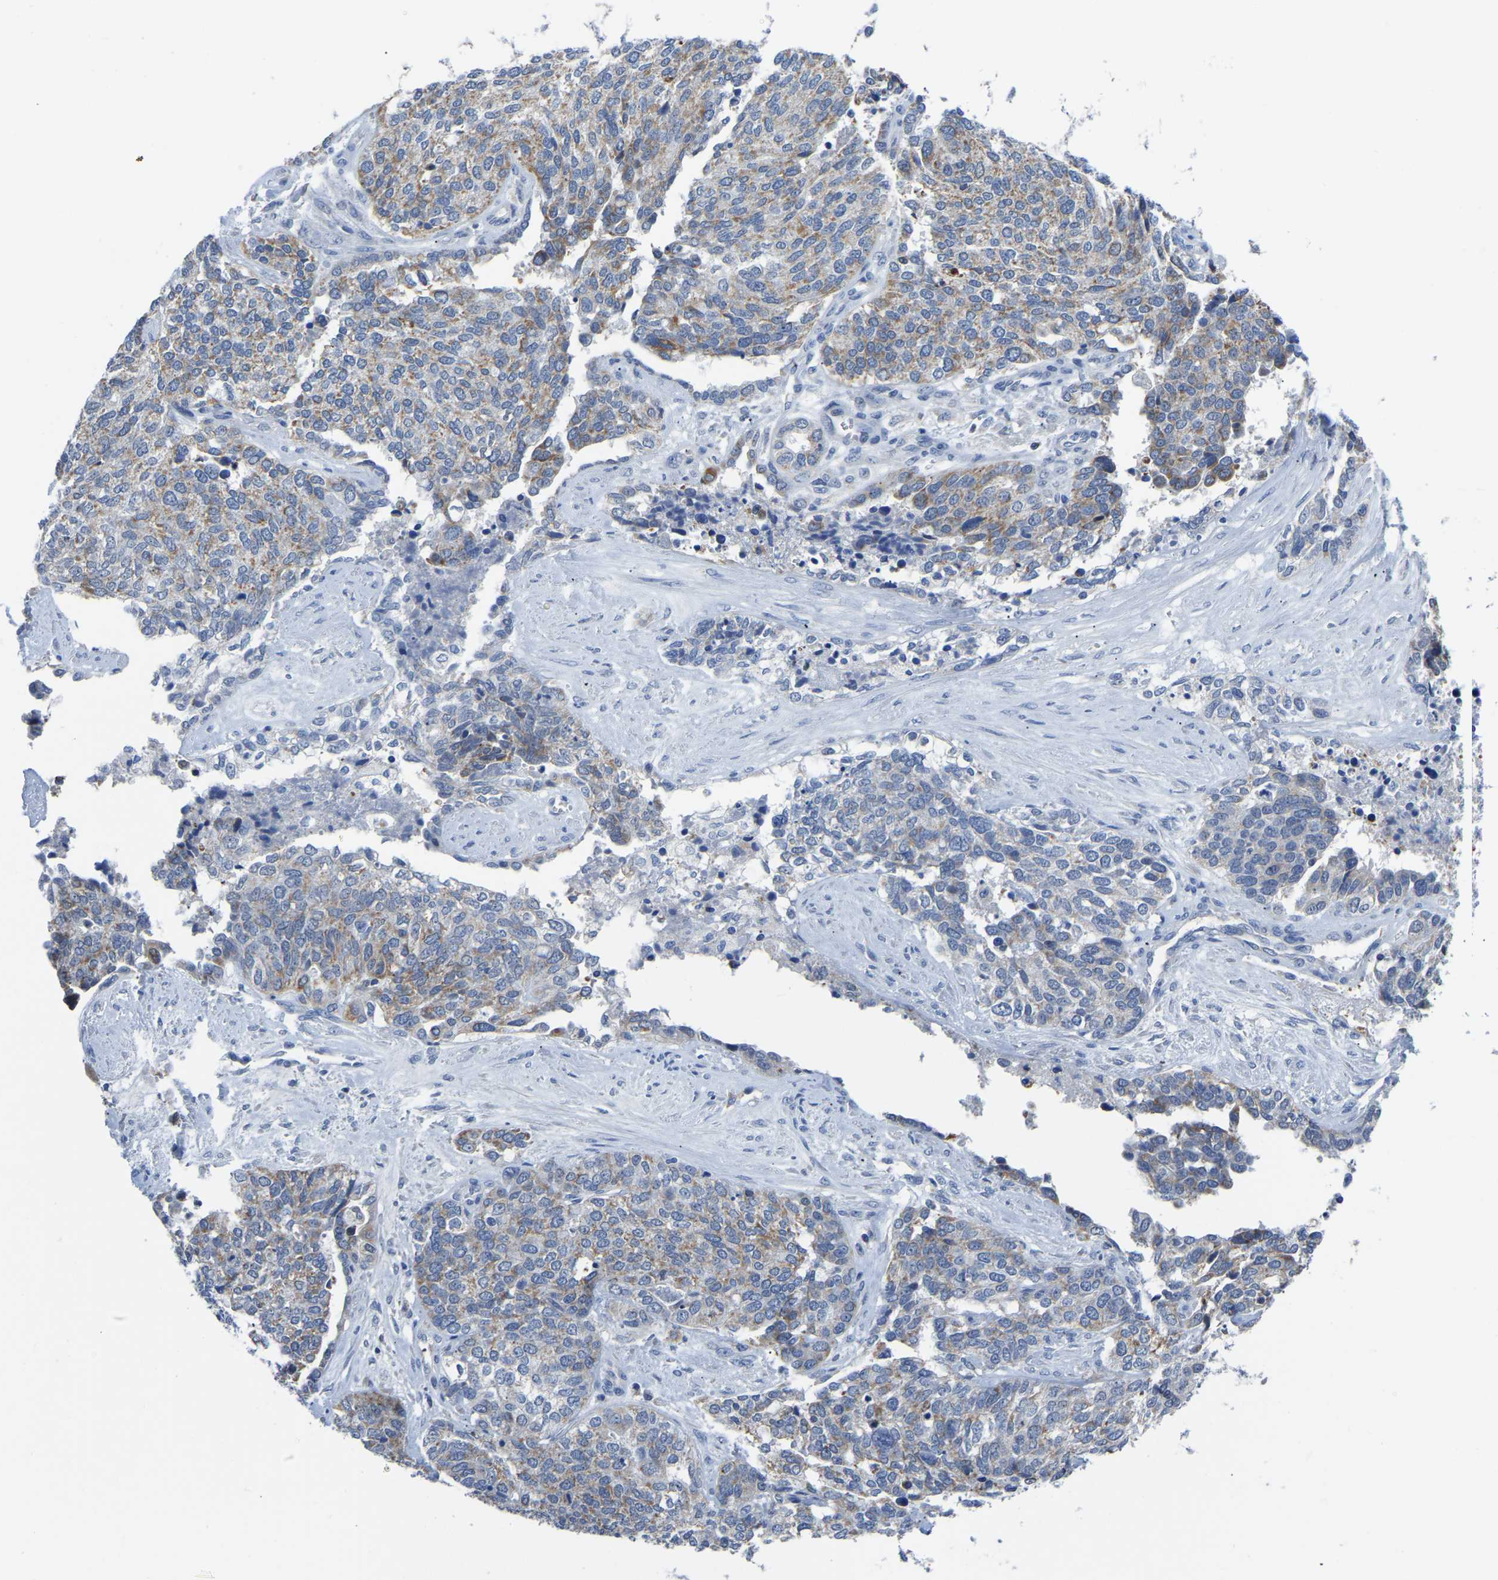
{"staining": {"intensity": "weak", "quantity": "25%-75%", "location": "cytoplasmic/membranous"}, "tissue": "ovarian cancer", "cell_type": "Tumor cells", "image_type": "cancer", "snomed": [{"axis": "morphology", "description": "Cystadenocarcinoma, serous, NOS"}, {"axis": "topography", "description": "Ovary"}], "caption": "Protein analysis of ovarian serous cystadenocarcinoma tissue shows weak cytoplasmic/membranous positivity in approximately 25%-75% of tumor cells.", "gene": "ETFA", "patient": {"sex": "female", "age": 44}}